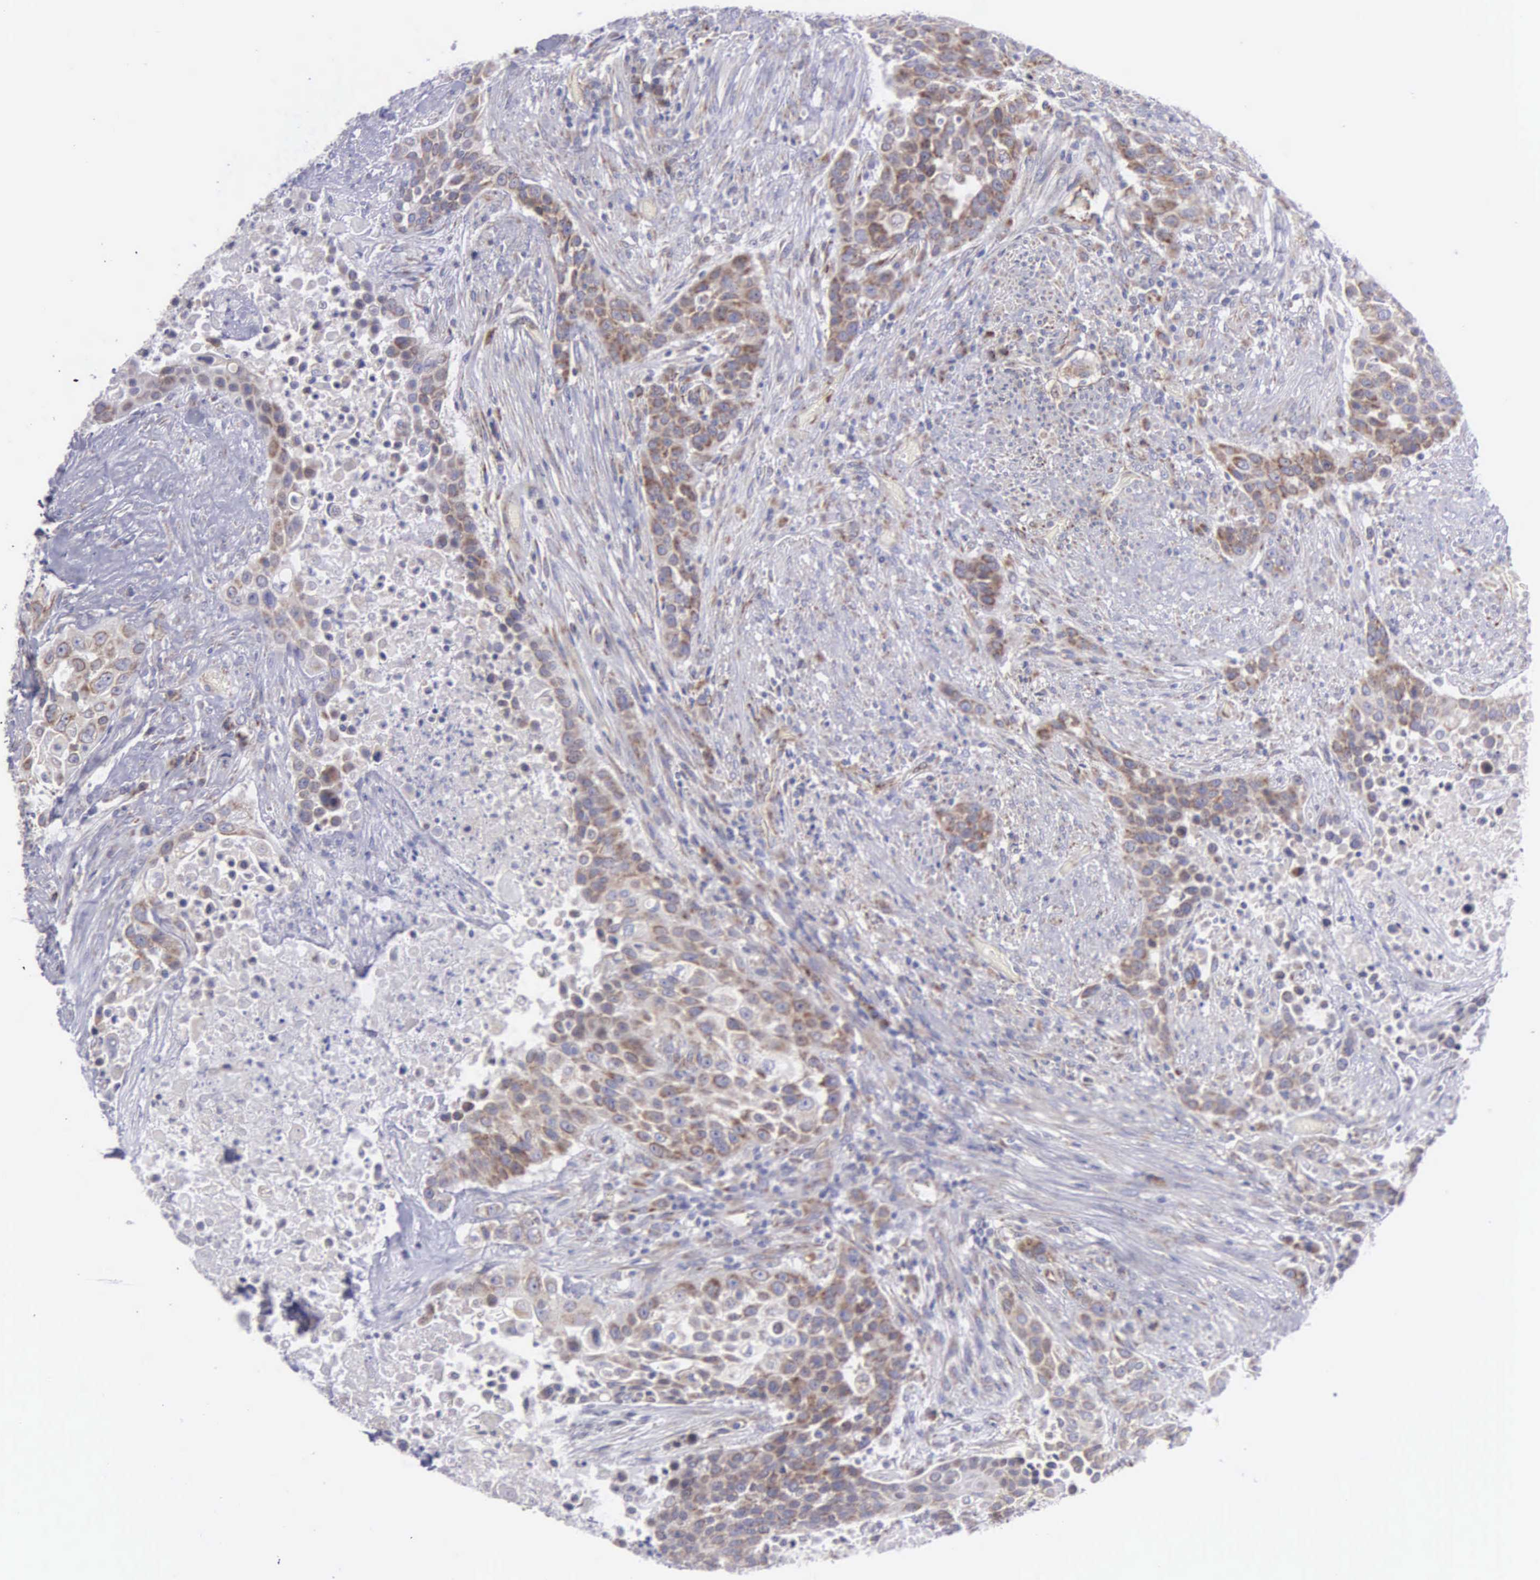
{"staining": {"intensity": "weak", "quantity": ">75%", "location": "cytoplasmic/membranous"}, "tissue": "urothelial cancer", "cell_type": "Tumor cells", "image_type": "cancer", "snomed": [{"axis": "morphology", "description": "Urothelial carcinoma, High grade"}, {"axis": "topography", "description": "Urinary bladder"}], "caption": "Weak cytoplasmic/membranous protein staining is seen in about >75% of tumor cells in high-grade urothelial carcinoma. (brown staining indicates protein expression, while blue staining denotes nuclei).", "gene": "SYNJ2BP", "patient": {"sex": "male", "age": 74}}